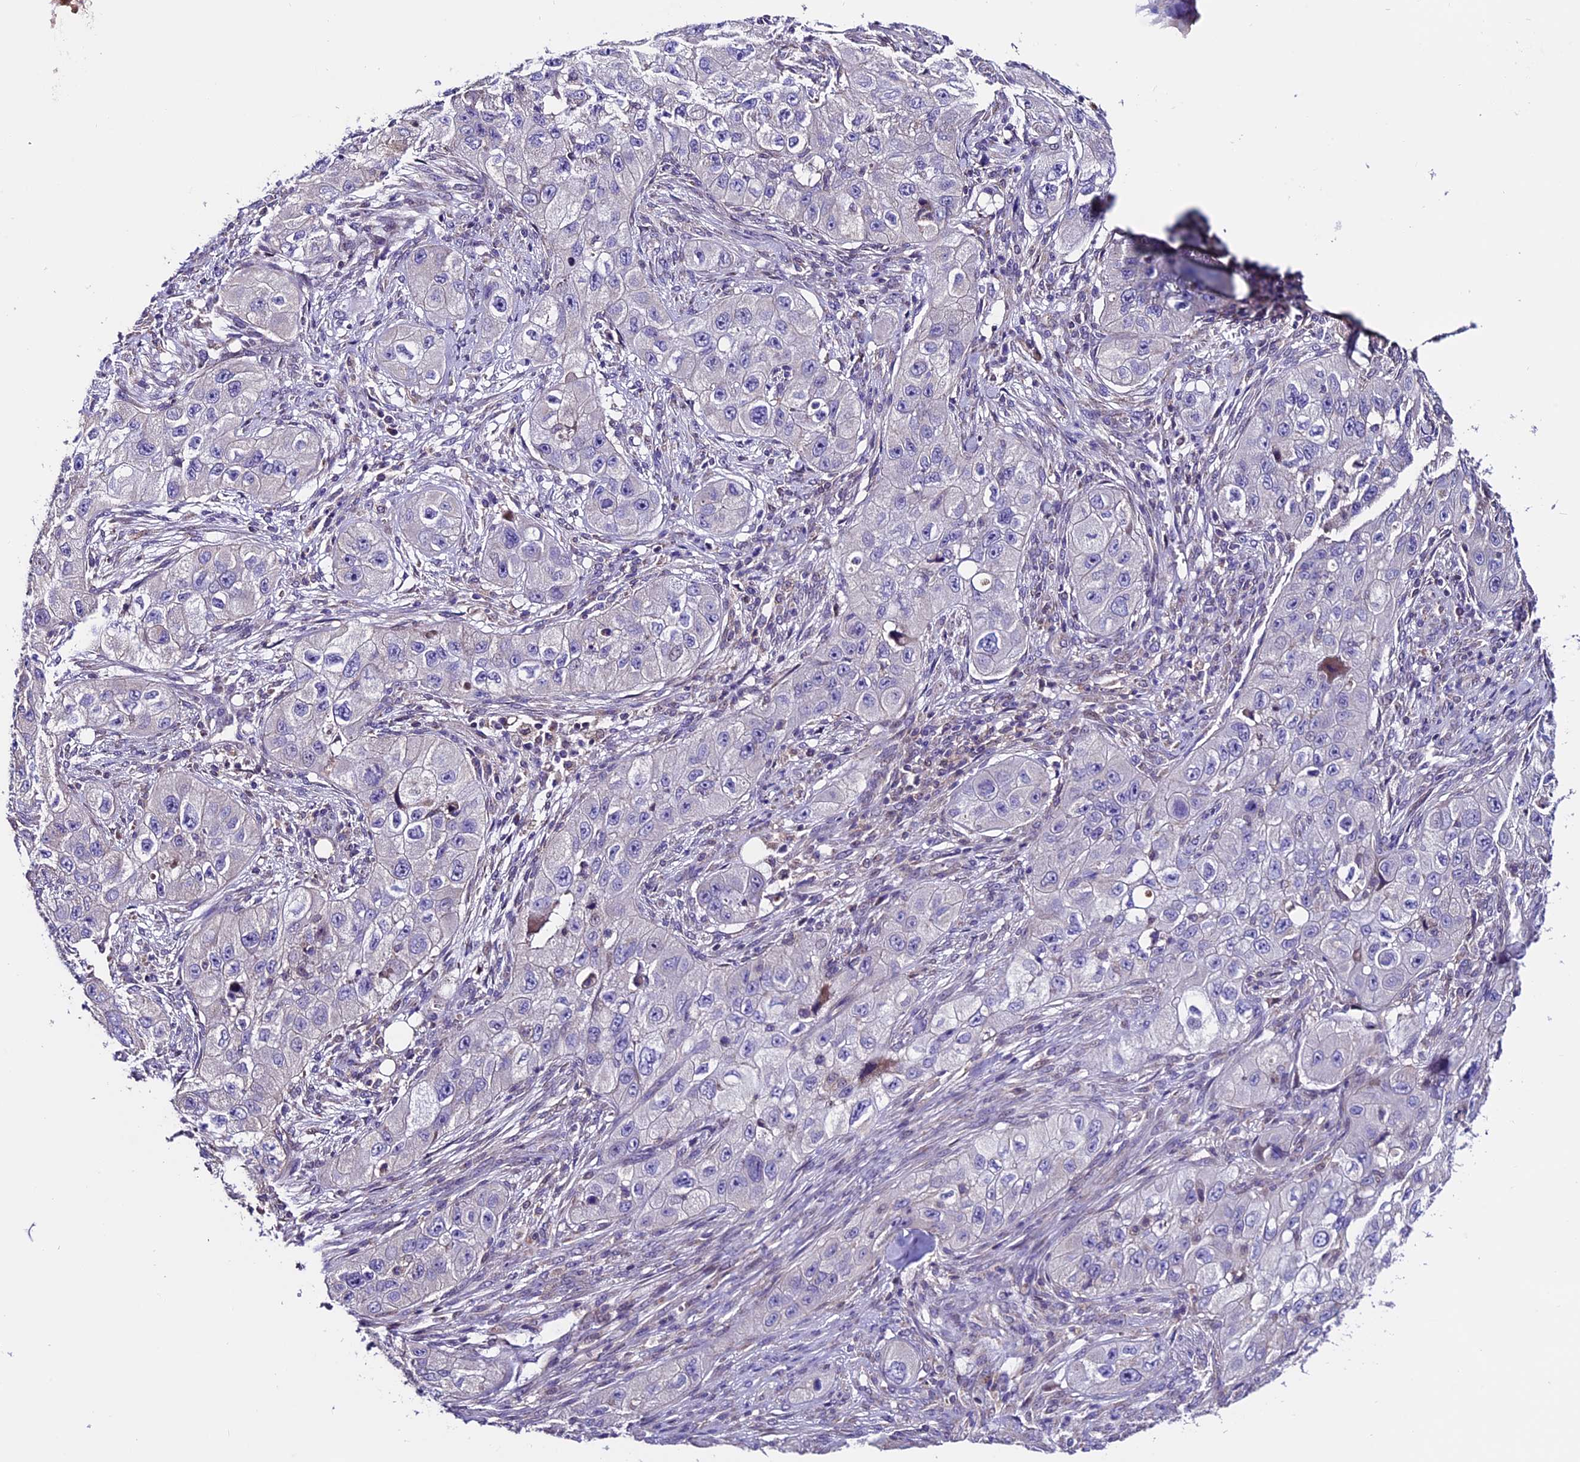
{"staining": {"intensity": "negative", "quantity": "none", "location": "none"}, "tissue": "skin cancer", "cell_type": "Tumor cells", "image_type": "cancer", "snomed": [{"axis": "morphology", "description": "Squamous cell carcinoma, NOS"}, {"axis": "topography", "description": "Skin"}, {"axis": "topography", "description": "Subcutis"}], "caption": "There is no significant expression in tumor cells of skin cancer (squamous cell carcinoma).", "gene": "DDX28", "patient": {"sex": "male", "age": 73}}